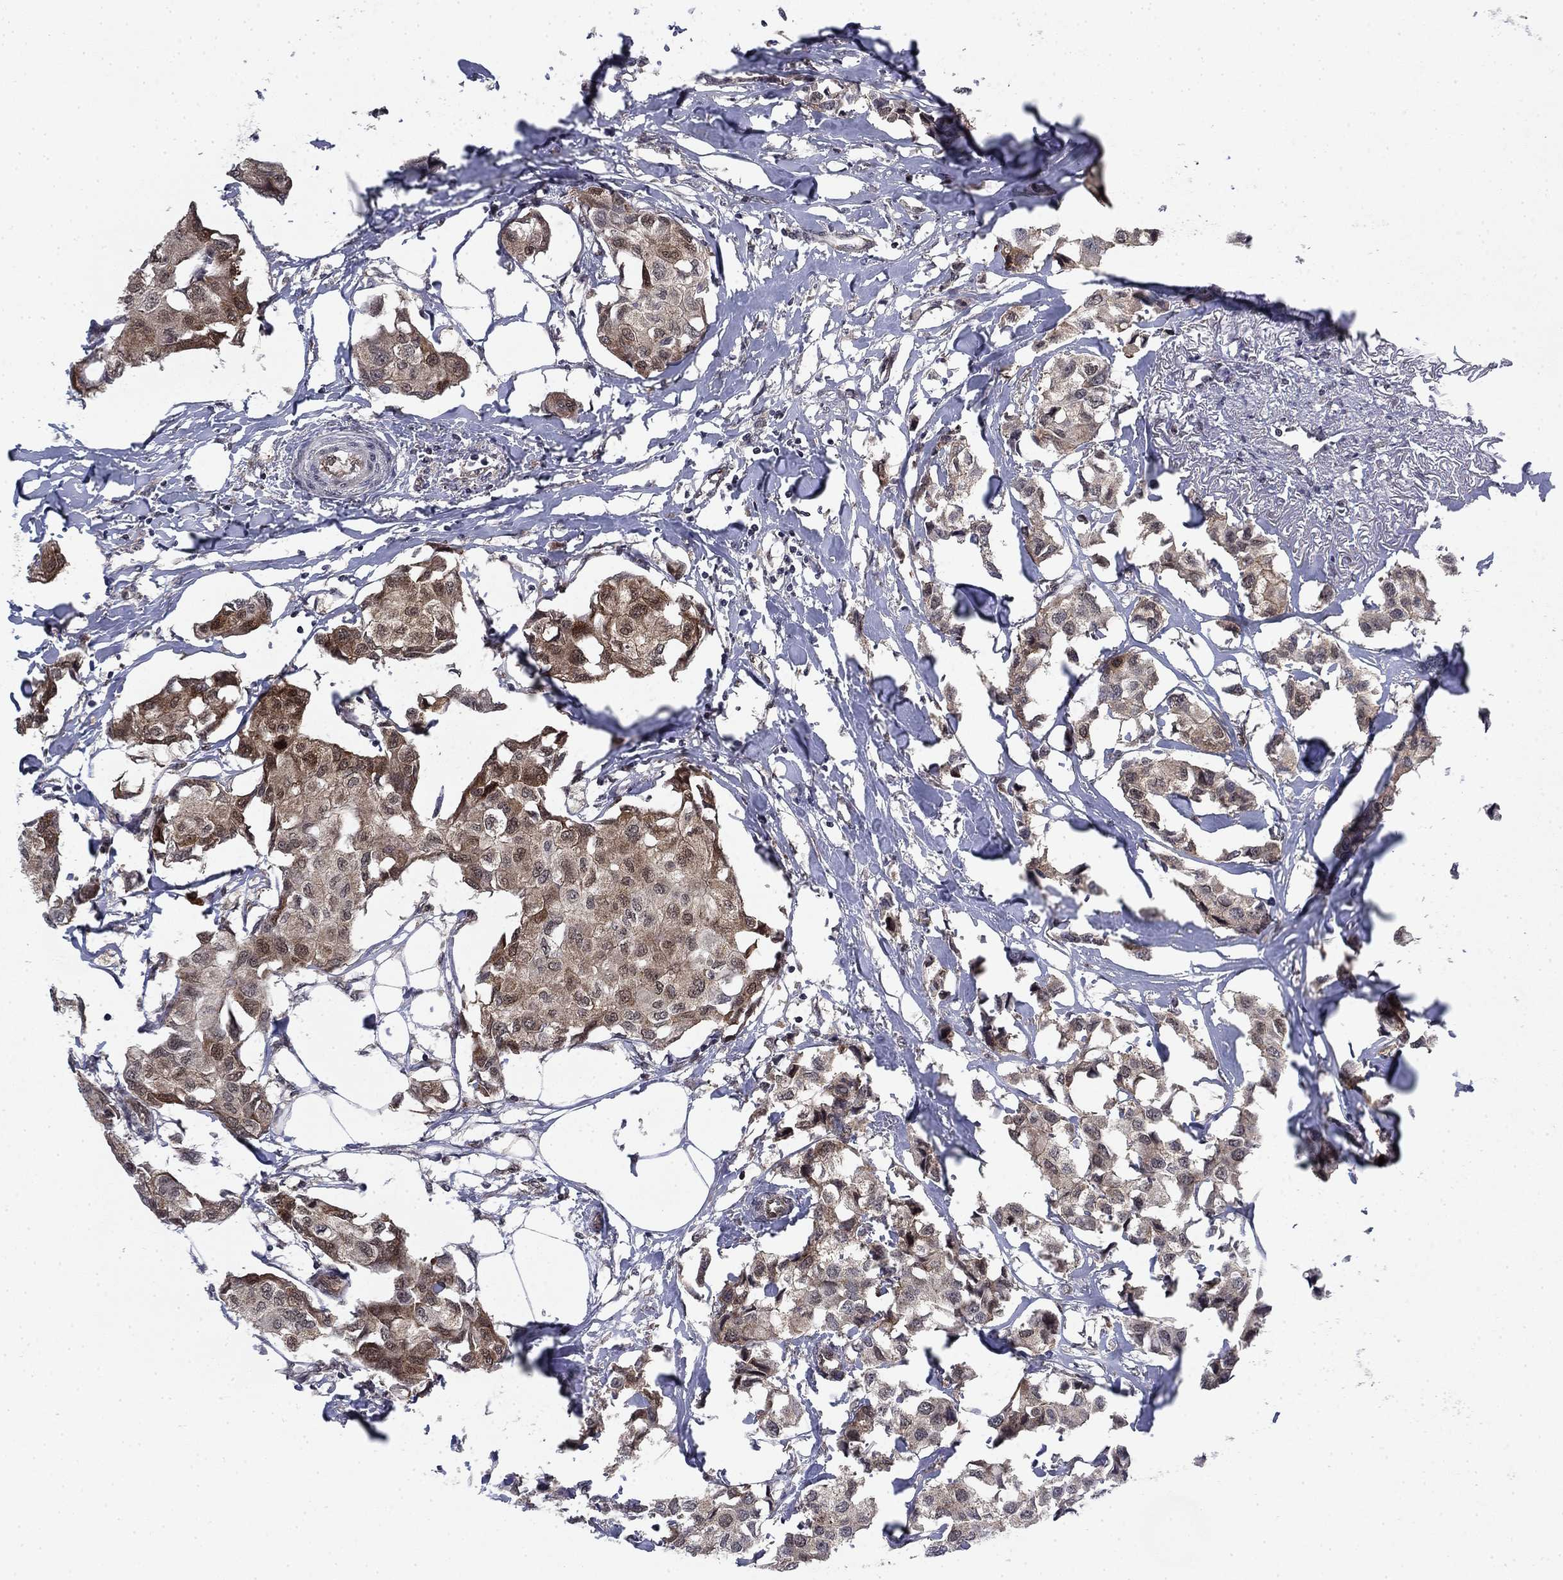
{"staining": {"intensity": "moderate", "quantity": "<25%", "location": "cytoplasmic/membranous"}, "tissue": "breast cancer", "cell_type": "Tumor cells", "image_type": "cancer", "snomed": [{"axis": "morphology", "description": "Duct carcinoma"}, {"axis": "topography", "description": "Breast"}], "caption": "Moderate cytoplasmic/membranous staining is appreciated in about <25% of tumor cells in breast cancer.", "gene": "DNAJA1", "patient": {"sex": "female", "age": 80}}